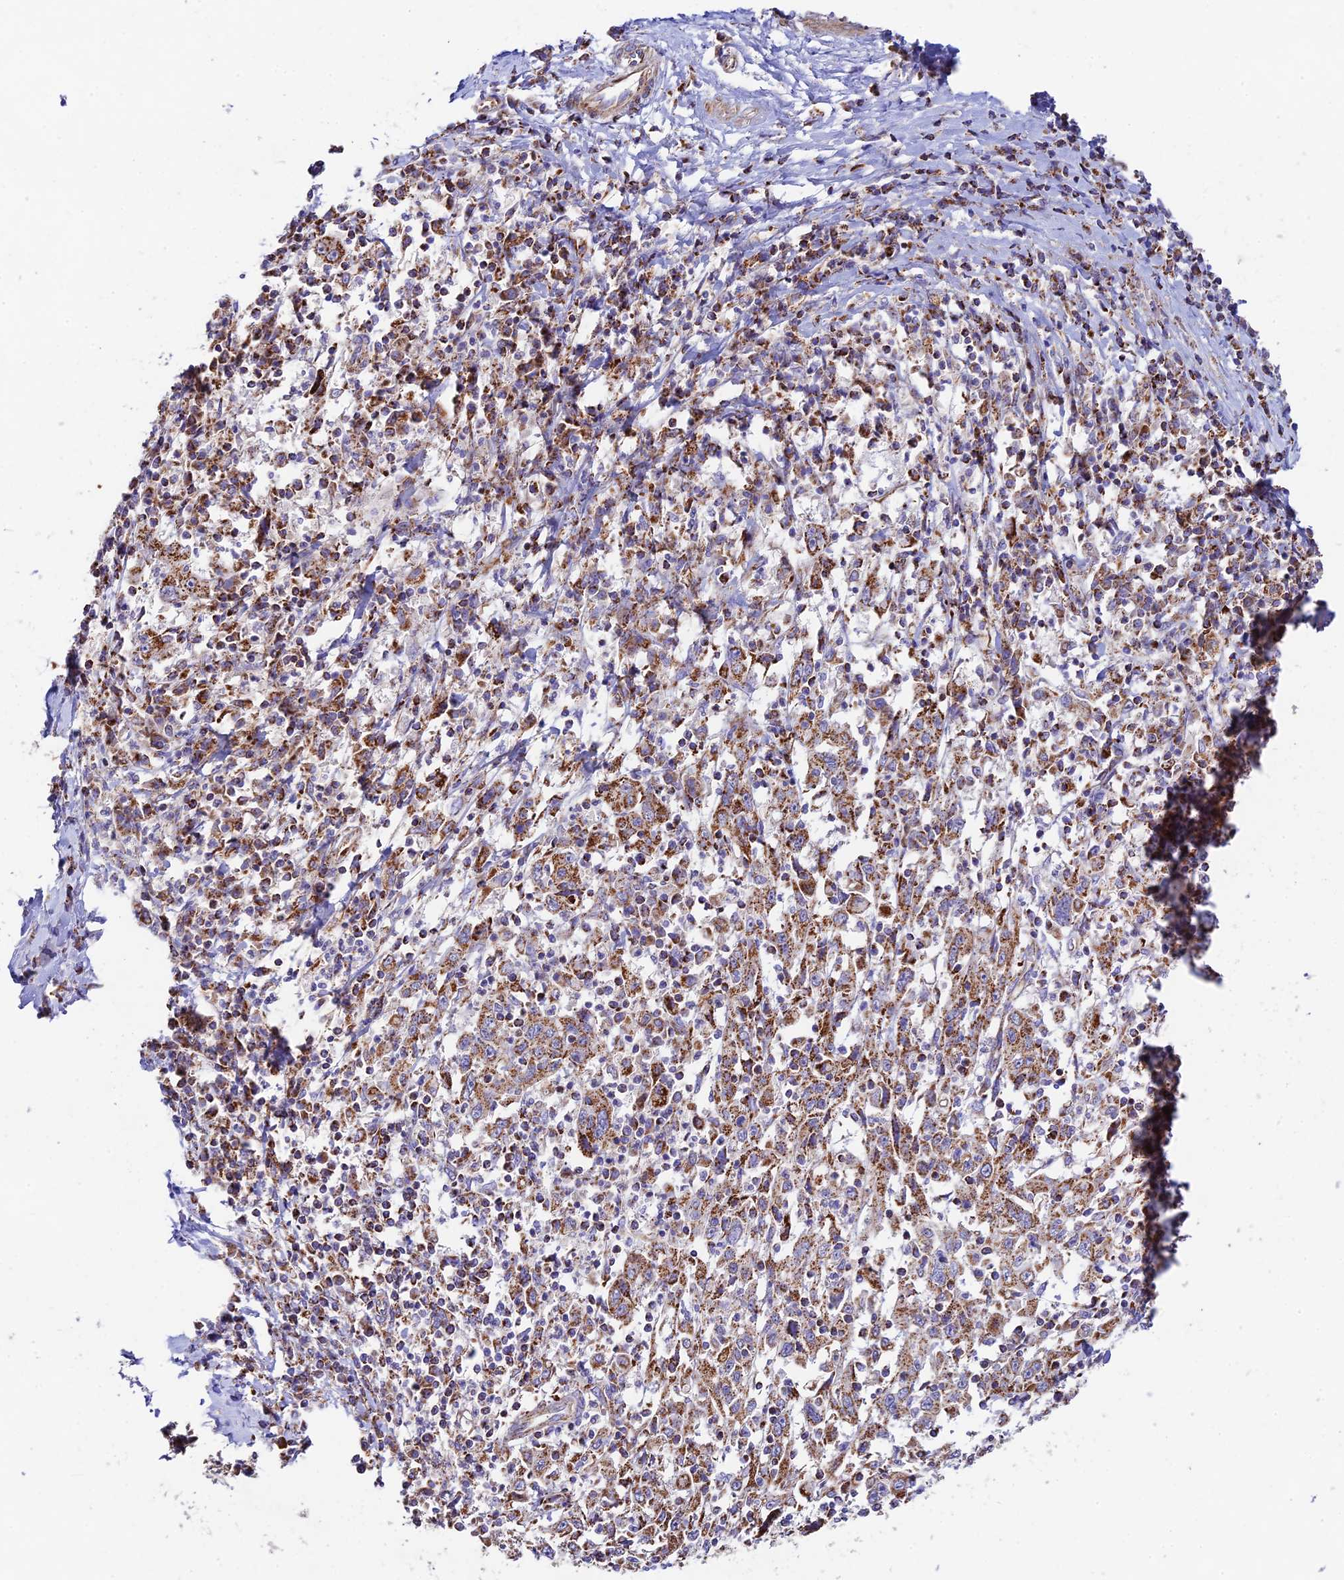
{"staining": {"intensity": "moderate", "quantity": ">75%", "location": "cytoplasmic/membranous"}, "tissue": "cervical cancer", "cell_type": "Tumor cells", "image_type": "cancer", "snomed": [{"axis": "morphology", "description": "Squamous cell carcinoma, NOS"}, {"axis": "topography", "description": "Cervix"}], "caption": "Human cervical squamous cell carcinoma stained with a brown dye shows moderate cytoplasmic/membranous positive positivity in about >75% of tumor cells.", "gene": "KHDC3L", "patient": {"sex": "female", "age": 46}}